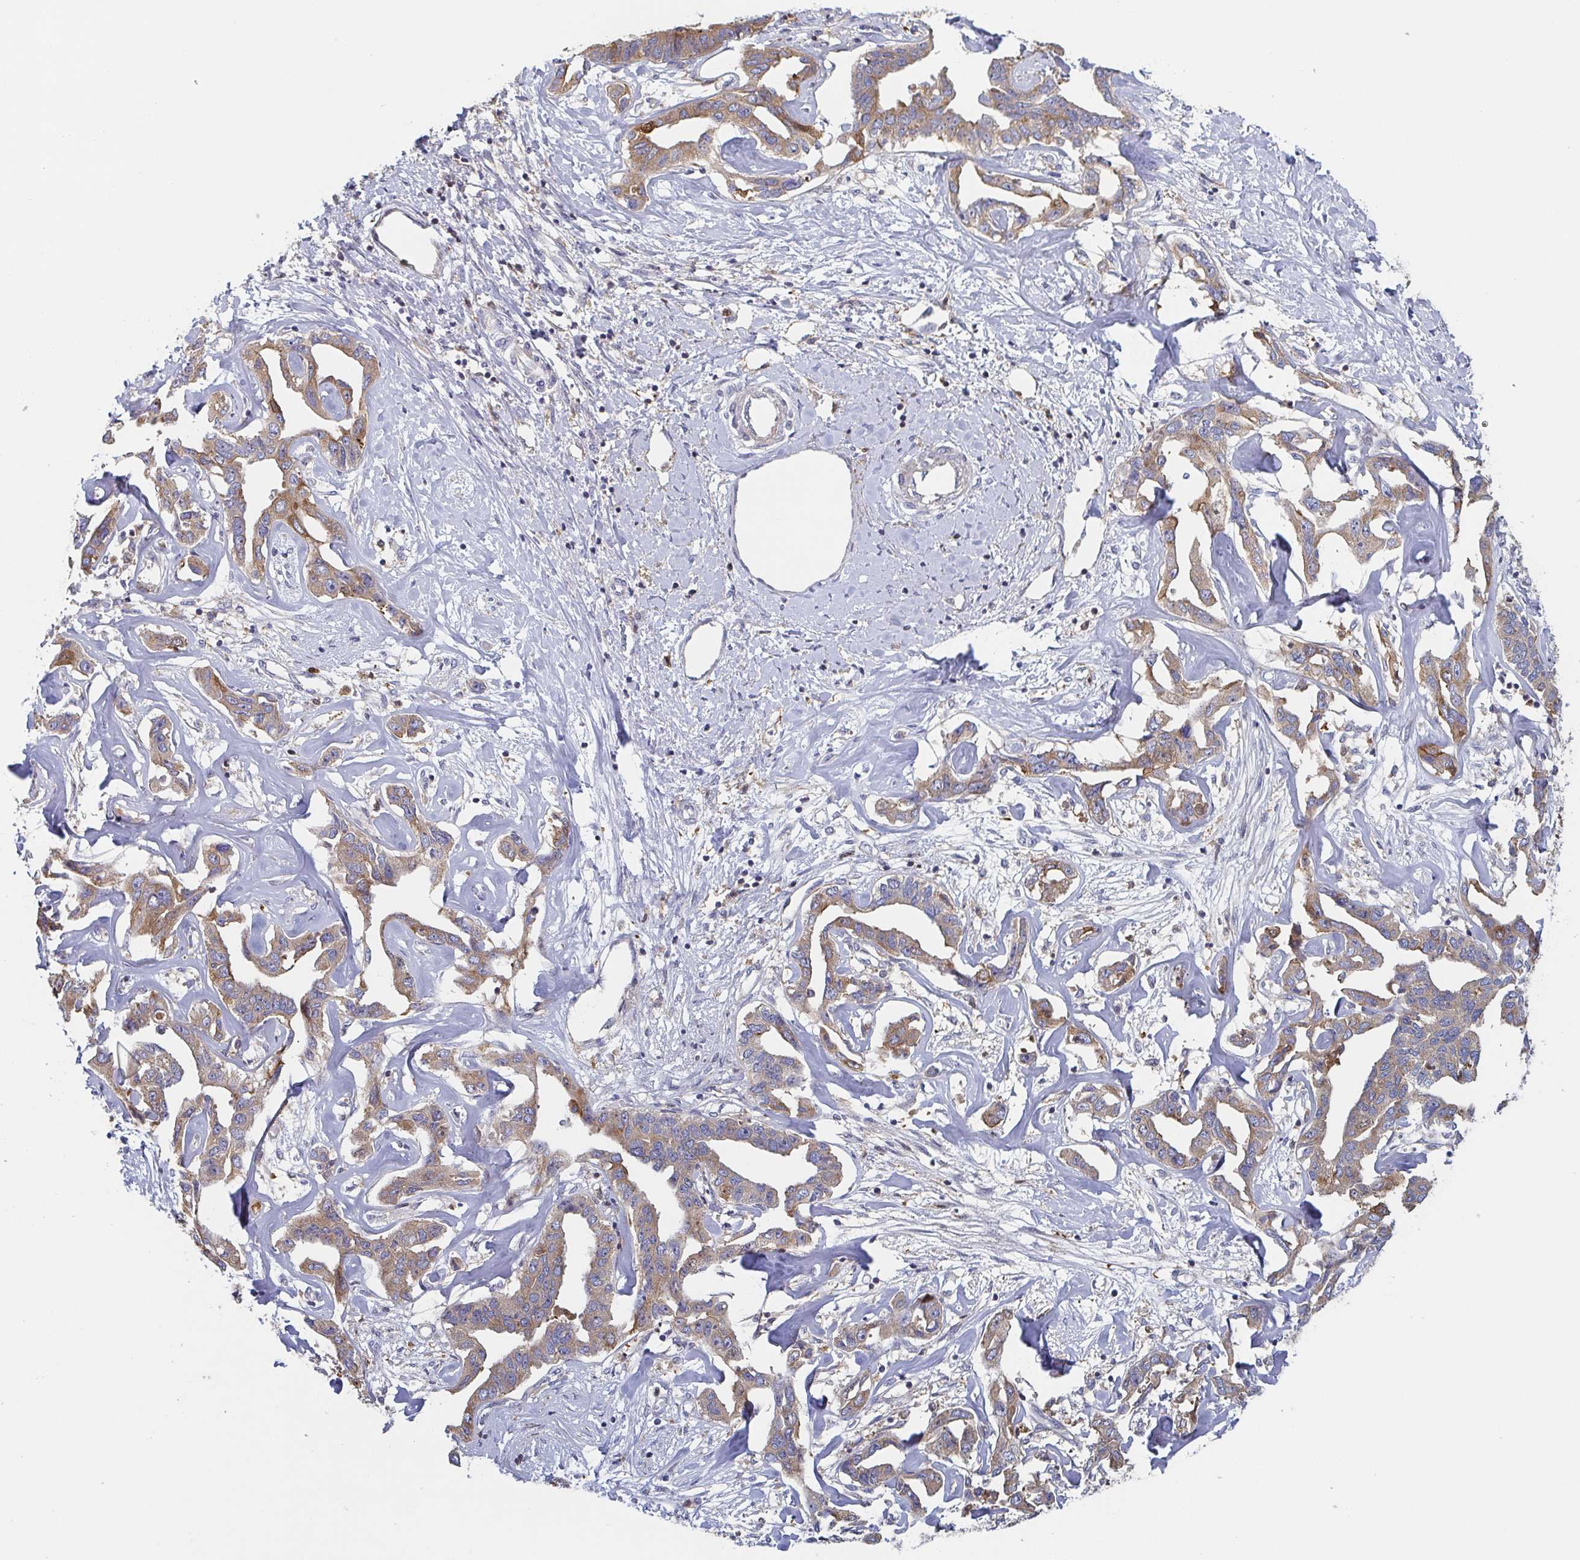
{"staining": {"intensity": "moderate", "quantity": ">75%", "location": "cytoplasmic/membranous"}, "tissue": "liver cancer", "cell_type": "Tumor cells", "image_type": "cancer", "snomed": [{"axis": "morphology", "description": "Cholangiocarcinoma"}, {"axis": "topography", "description": "Liver"}], "caption": "Protein staining of liver cancer (cholangiocarcinoma) tissue exhibits moderate cytoplasmic/membranous positivity in about >75% of tumor cells. (DAB (3,3'-diaminobenzidine) = brown stain, brightfield microscopy at high magnification).", "gene": "TUFT1", "patient": {"sex": "male", "age": 59}}